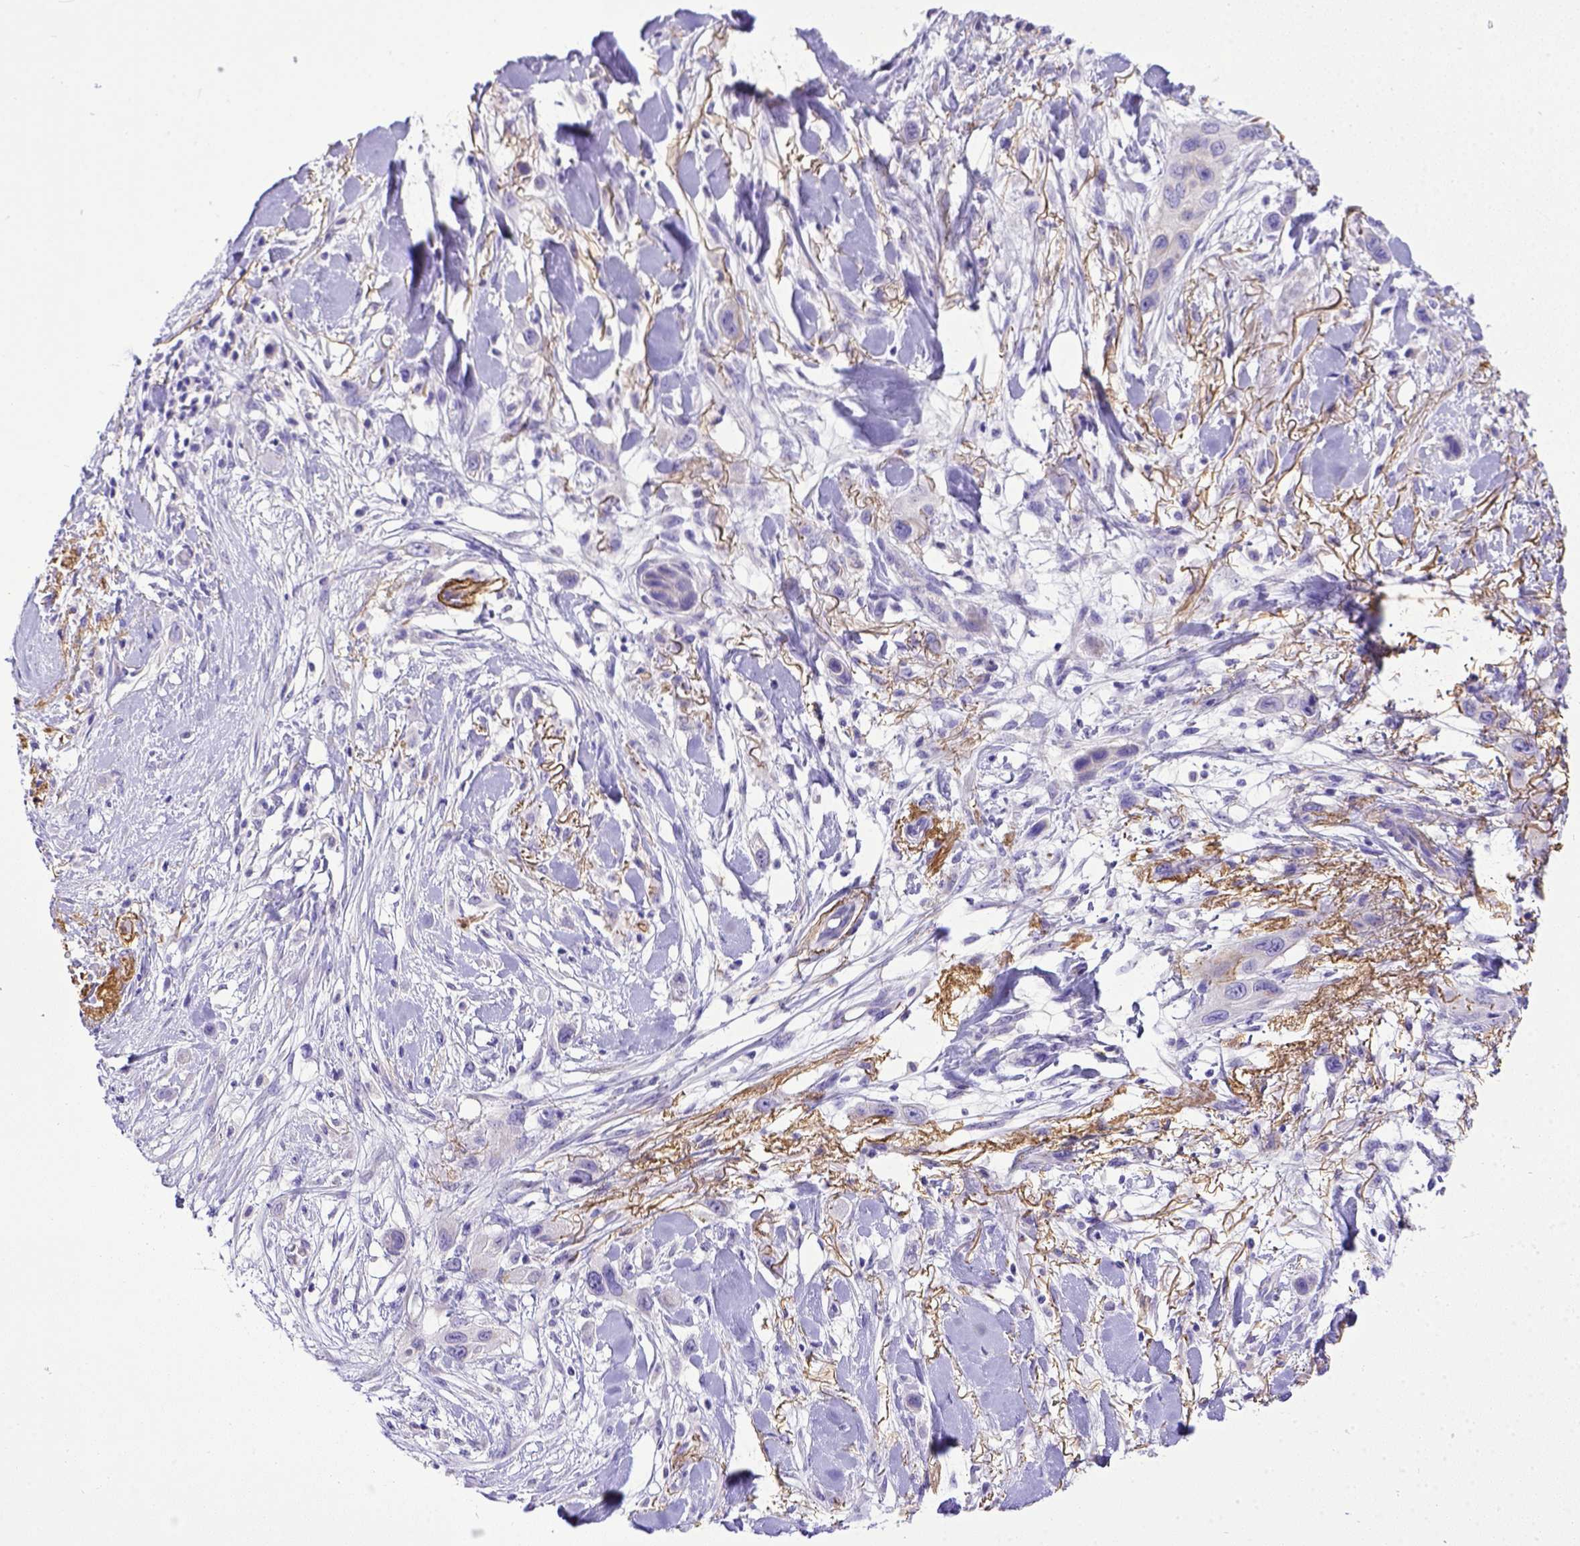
{"staining": {"intensity": "negative", "quantity": "none", "location": "none"}, "tissue": "skin cancer", "cell_type": "Tumor cells", "image_type": "cancer", "snomed": [{"axis": "morphology", "description": "Squamous cell carcinoma, NOS"}, {"axis": "topography", "description": "Skin"}], "caption": "Skin cancer stained for a protein using immunohistochemistry (IHC) demonstrates no positivity tumor cells.", "gene": "BTN1A1", "patient": {"sex": "male", "age": 79}}